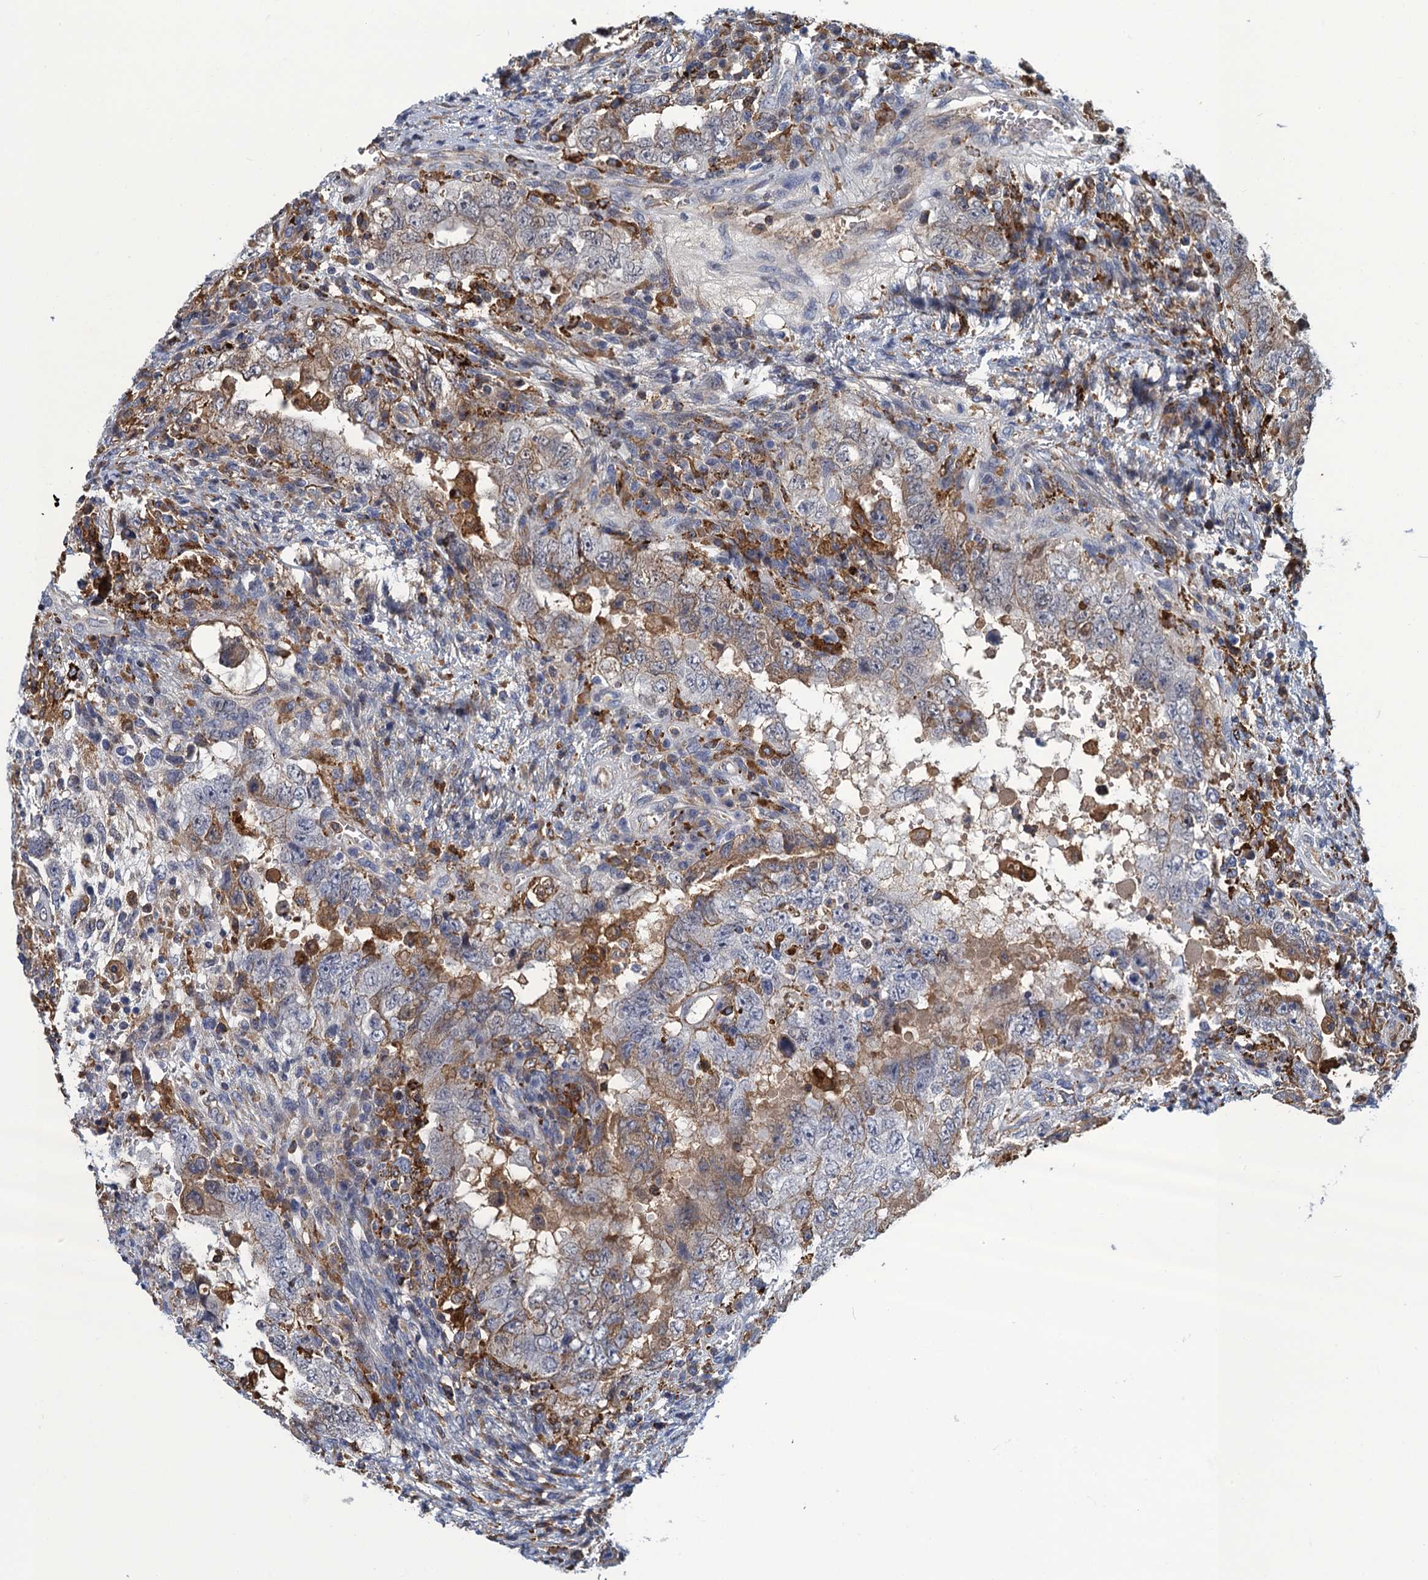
{"staining": {"intensity": "weak", "quantity": "<25%", "location": "cytoplasmic/membranous"}, "tissue": "testis cancer", "cell_type": "Tumor cells", "image_type": "cancer", "snomed": [{"axis": "morphology", "description": "Carcinoma, Embryonal, NOS"}, {"axis": "topography", "description": "Testis"}], "caption": "Protein analysis of testis cancer (embryonal carcinoma) displays no significant positivity in tumor cells.", "gene": "DNHD1", "patient": {"sex": "male", "age": 26}}